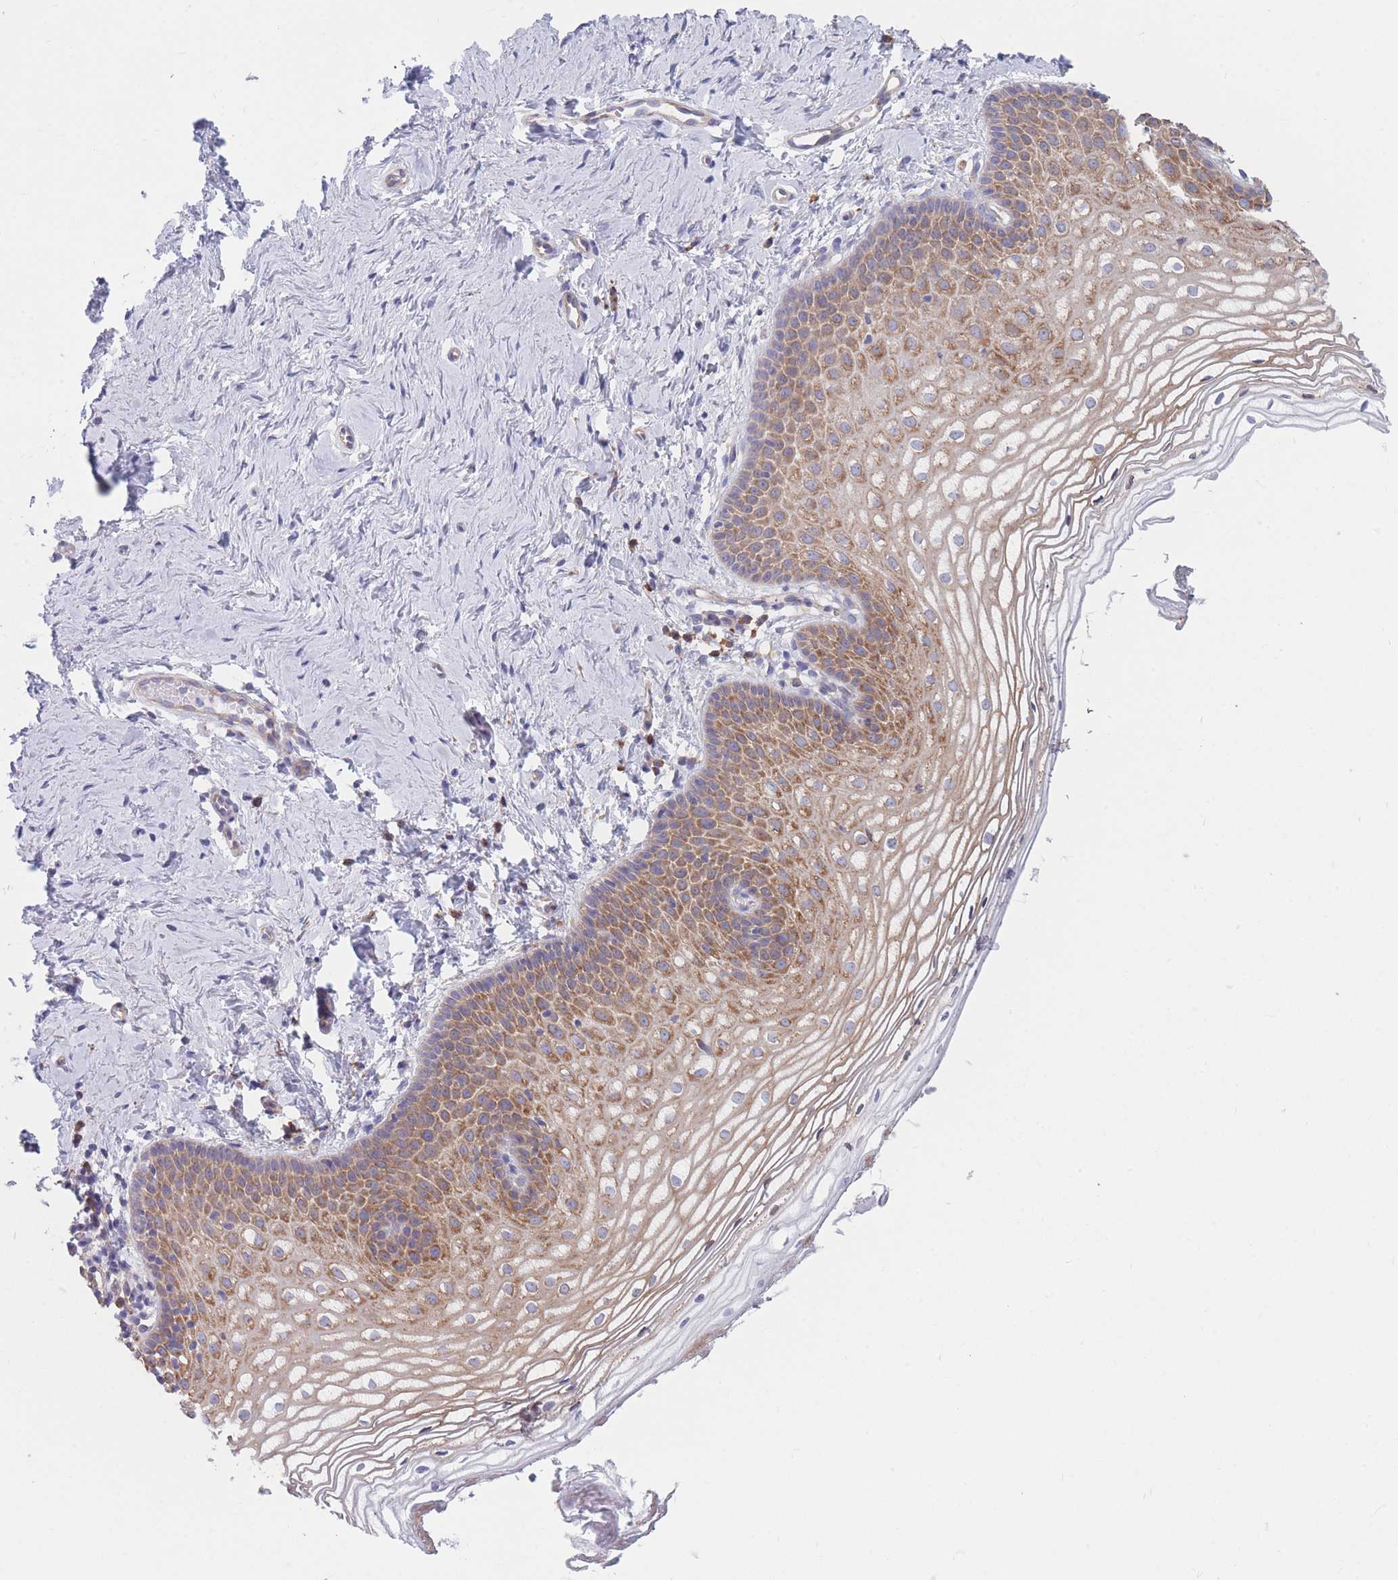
{"staining": {"intensity": "strong", "quantity": ">75%", "location": "cytoplasmic/membranous"}, "tissue": "vagina", "cell_type": "Squamous epithelial cells", "image_type": "normal", "snomed": [{"axis": "morphology", "description": "Normal tissue, NOS"}, {"axis": "topography", "description": "Vagina"}], "caption": "Vagina stained with DAB immunohistochemistry shows high levels of strong cytoplasmic/membranous expression in about >75% of squamous epithelial cells.", "gene": "RPL8", "patient": {"sex": "female", "age": 56}}